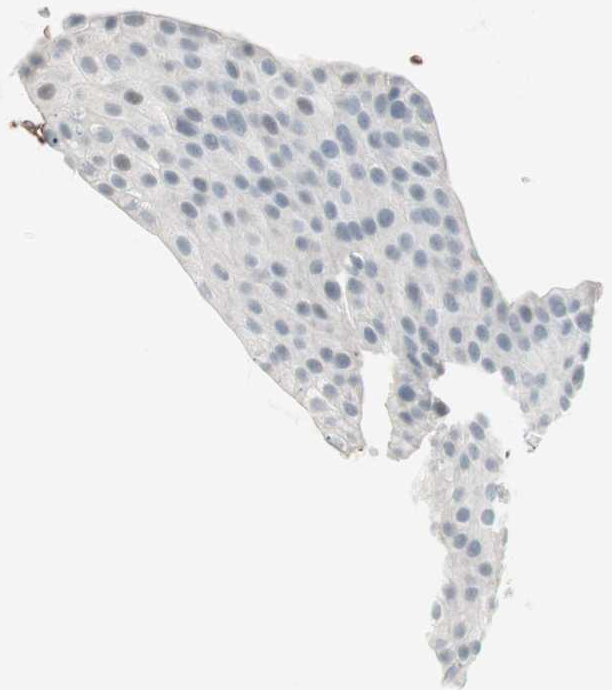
{"staining": {"intensity": "negative", "quantity": "none", "location": "none"}, "tissue": "urothelial cancer", "cell_type": "Tumor cells", "image_type": "cancer", "snomed": [{"axis": "morphology", "description": "Urothelial carcinoma, Low grade"}, {"axis": "topography", "description": "Smooth muscle"}, {"axis": "topography", "description": "Urinary bladder"}], "caption": "Tumor cells show no significant staining in urothelial cancer.", "gene": "MAP4K1", "patient": {"sex": "male", "age": 60}}